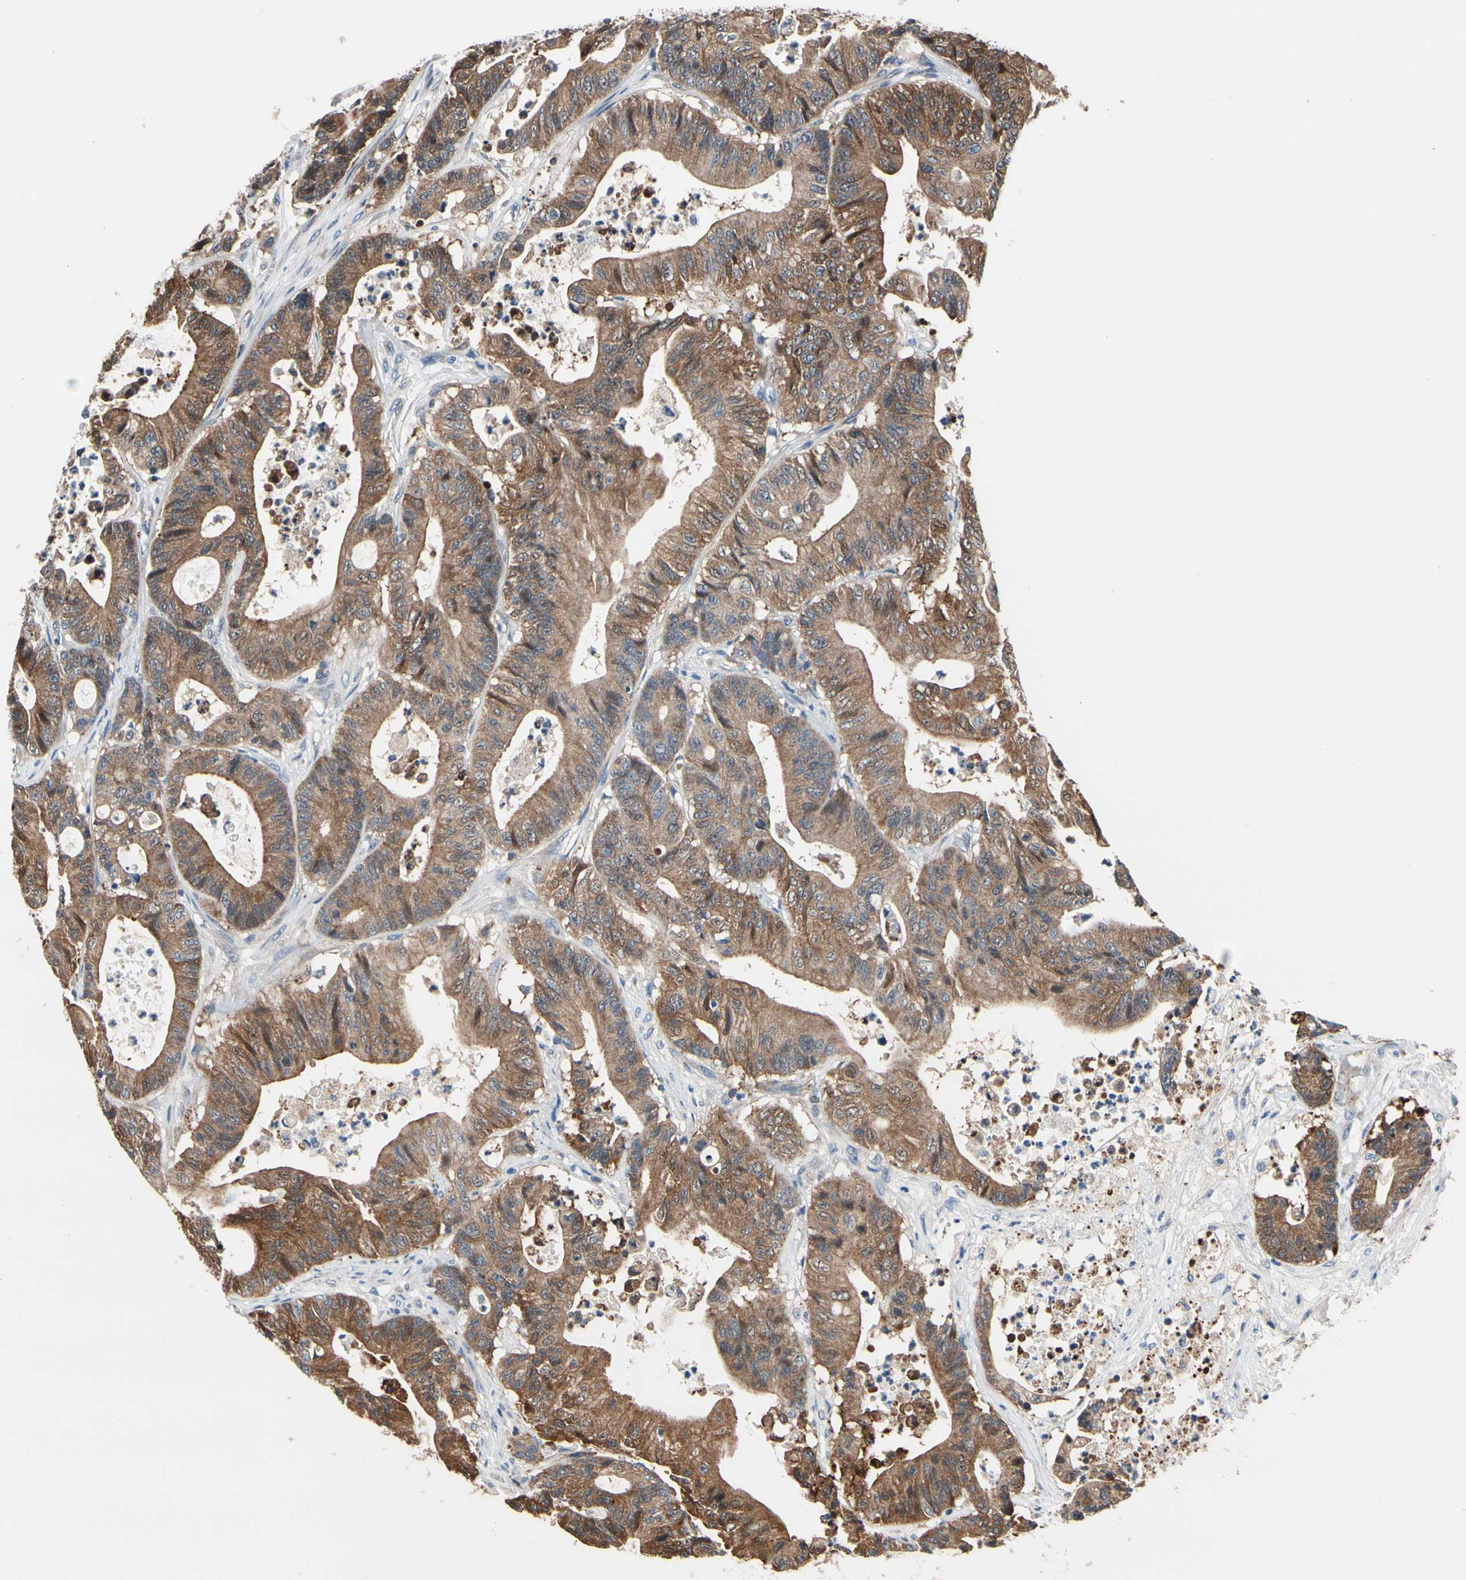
{"staining": {"intensity": "strong", "quantity": "25%-75%", "location": "cytoplasmic/membranous"}, "tissue": "colorectal cancer", "cell_type": "Tumor cells", "image_type": "cancer", "snomed": [{"axis": "morphology", "description": "Adenocarcinoma, NOS"}, {"axis": "topography", "description": "Colon"}], "caption": "Immunohistochemical staining of colorectal adenocarcinoma displays high levels of strong cytoplasmic/membranous staining in about 25%-75% of tumor cells.", "gene": "PRDX2", "patient": {"sex": "female", "age": 84}}